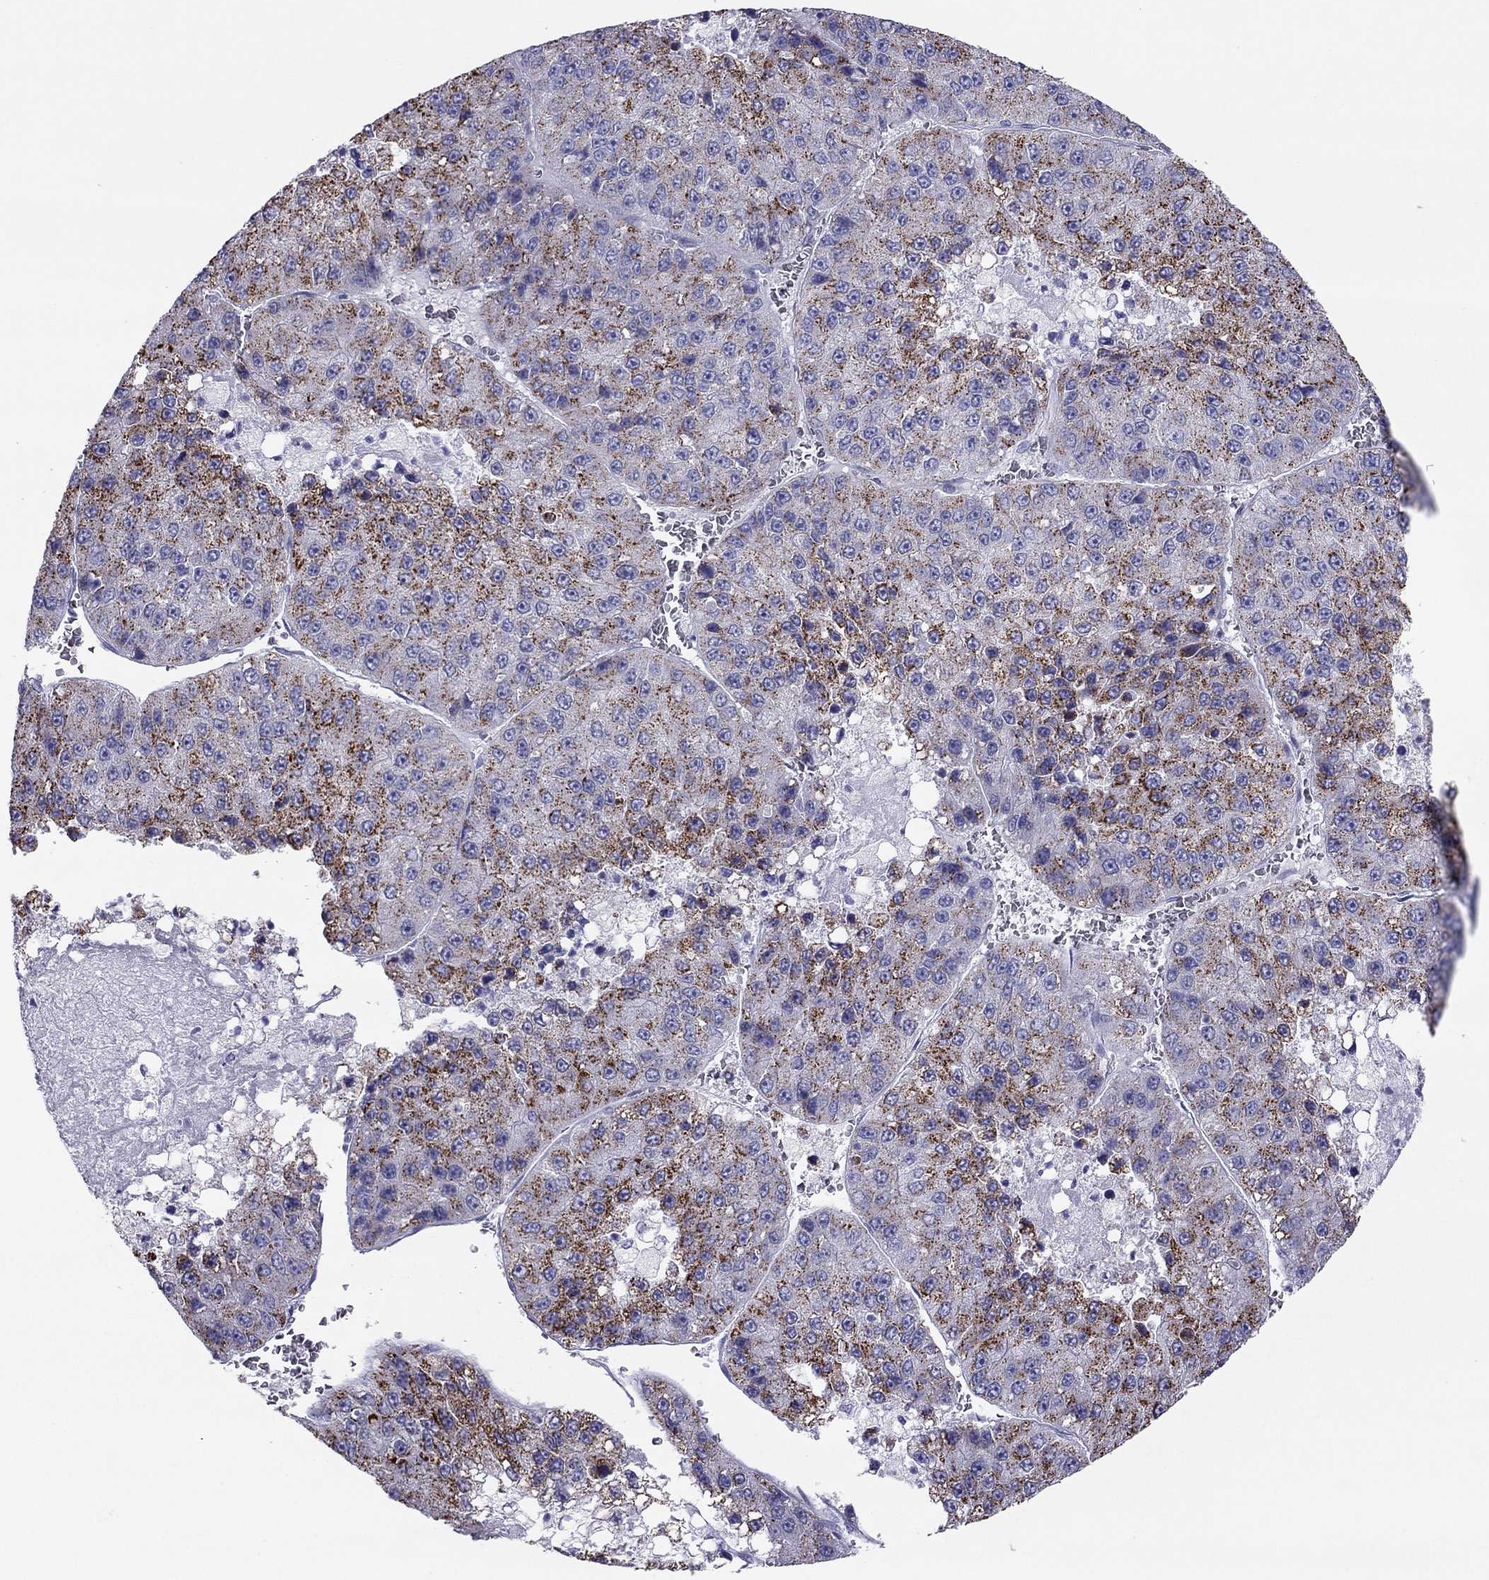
{"staining": {"intensity": "moderate", "quantity": "25%-75%", "location": "cytoplasmic/membranous"}, "tissue": "liver cancer", "cell_type": "Tumor cells", "image_type": "cancer", "snomed": [{"axis": "morphology", "description": "Carcinoma, Hepatocellular, NOS"}, {"axis": "topography", "description": "Liver"}], "caption": "Protein analysis of hepatocellular carcinoma (liver) tissue reveals moderate cytoplasmic/membranous expression in approximately 25%-75% of tumor cells. (Stains: DAB in brown, nuclei in blue, Microscopy: brightfield microscopy at high magnification).", "gene": "MAEL", "patient": {"sex": "female", "age": 73}}